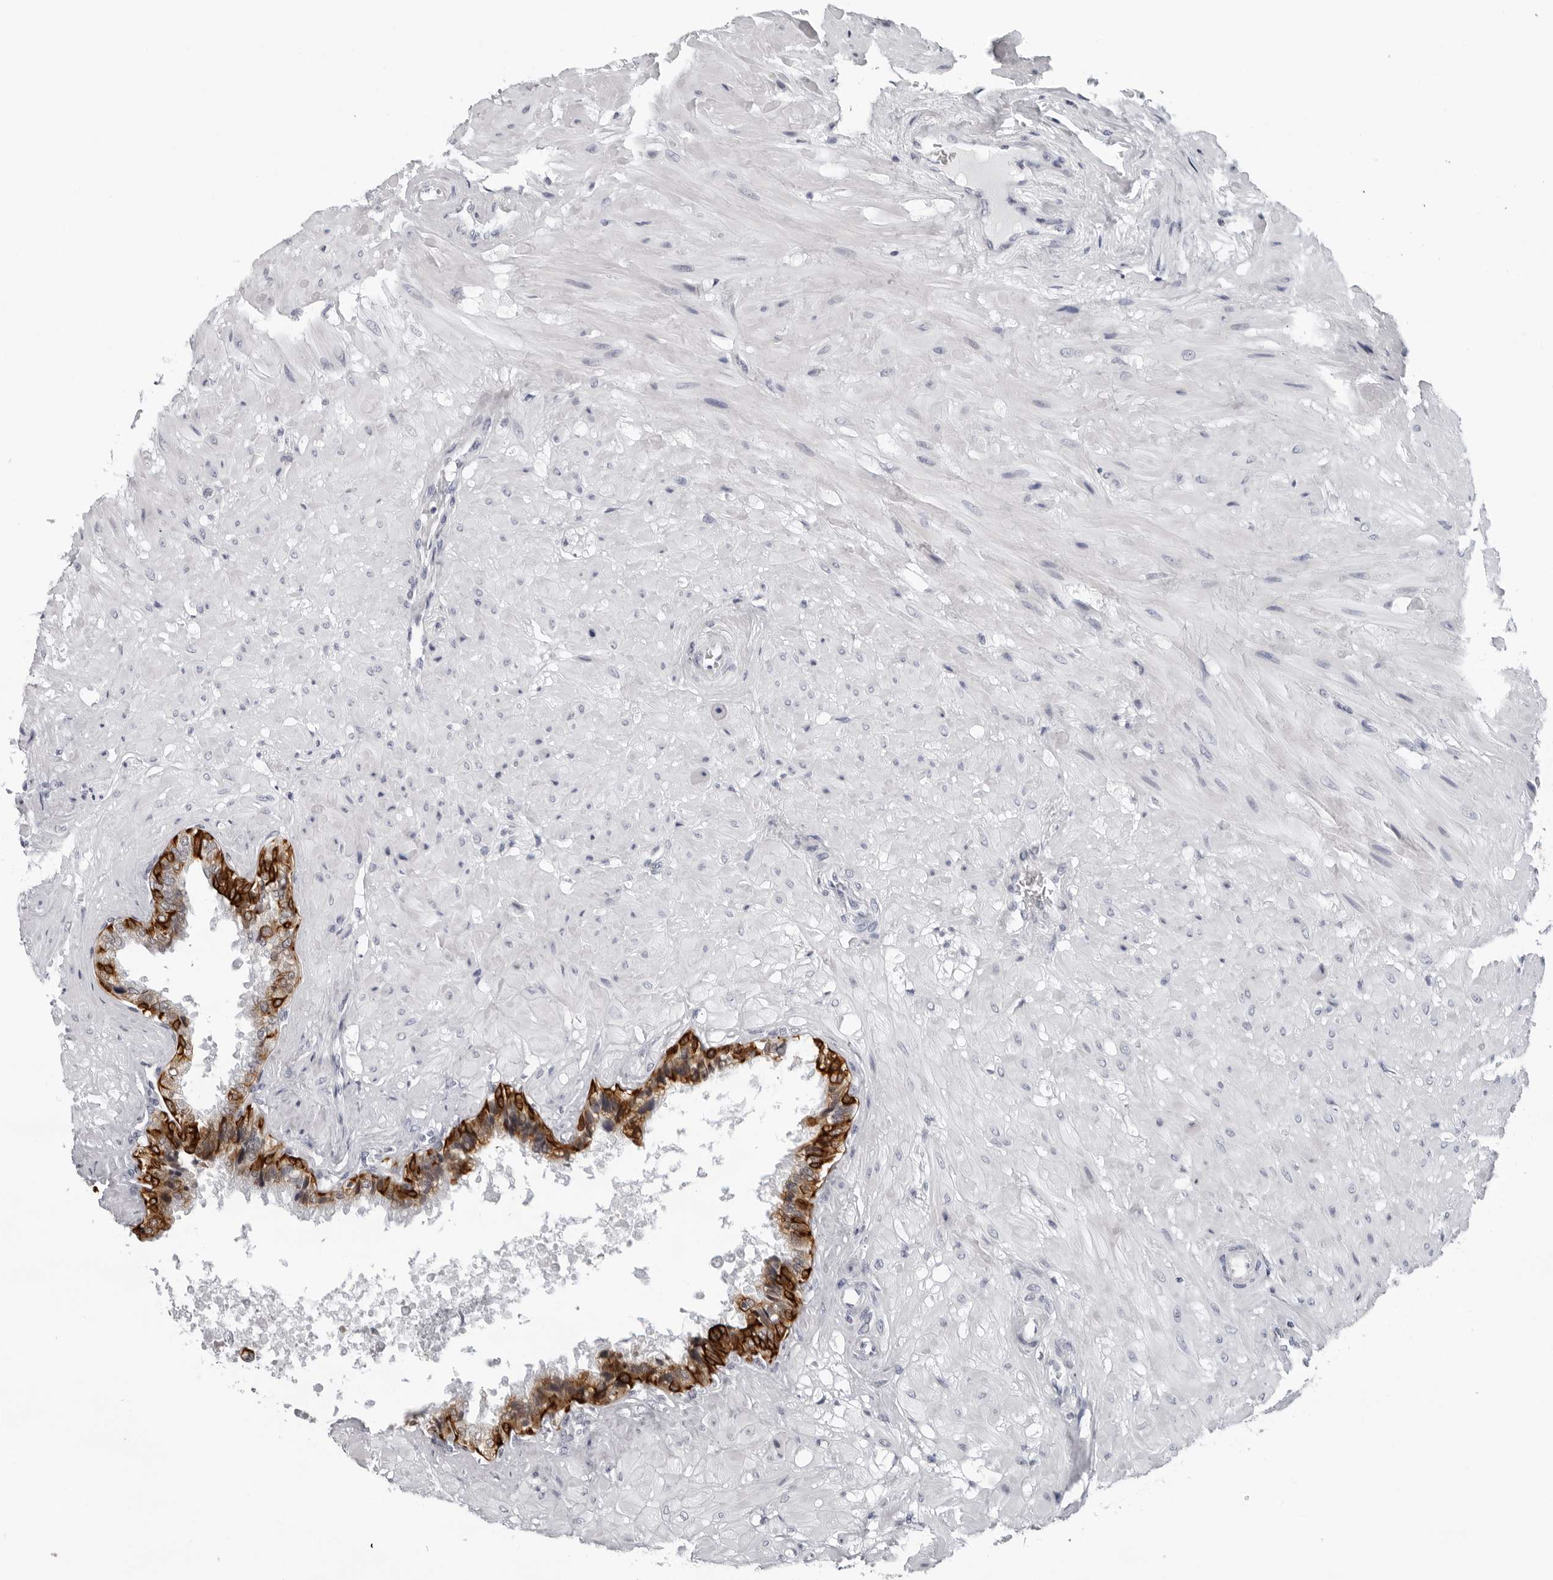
{"staining": {"intensity": "strong", "quantity": ">75%", "location": "cytoplasmic/membranous"}, "tissue": "seminal vesicle", "cell_type": "Glandular cells", "image_type": "normal", "snomed": [{"axis": "morphology", "description": "Normal tissue, NOS"}, {"axis": "topography", "description": "Seminal veicle"}], "caption": "Seminal vesicle stained with immunohistochemistry (IHC) demonstrates strong cytoplasmic/membranous staining in about >75% of glandular cells.", "gene": "CCDC28B", "patient": {"sex": "male", "age": 46}}